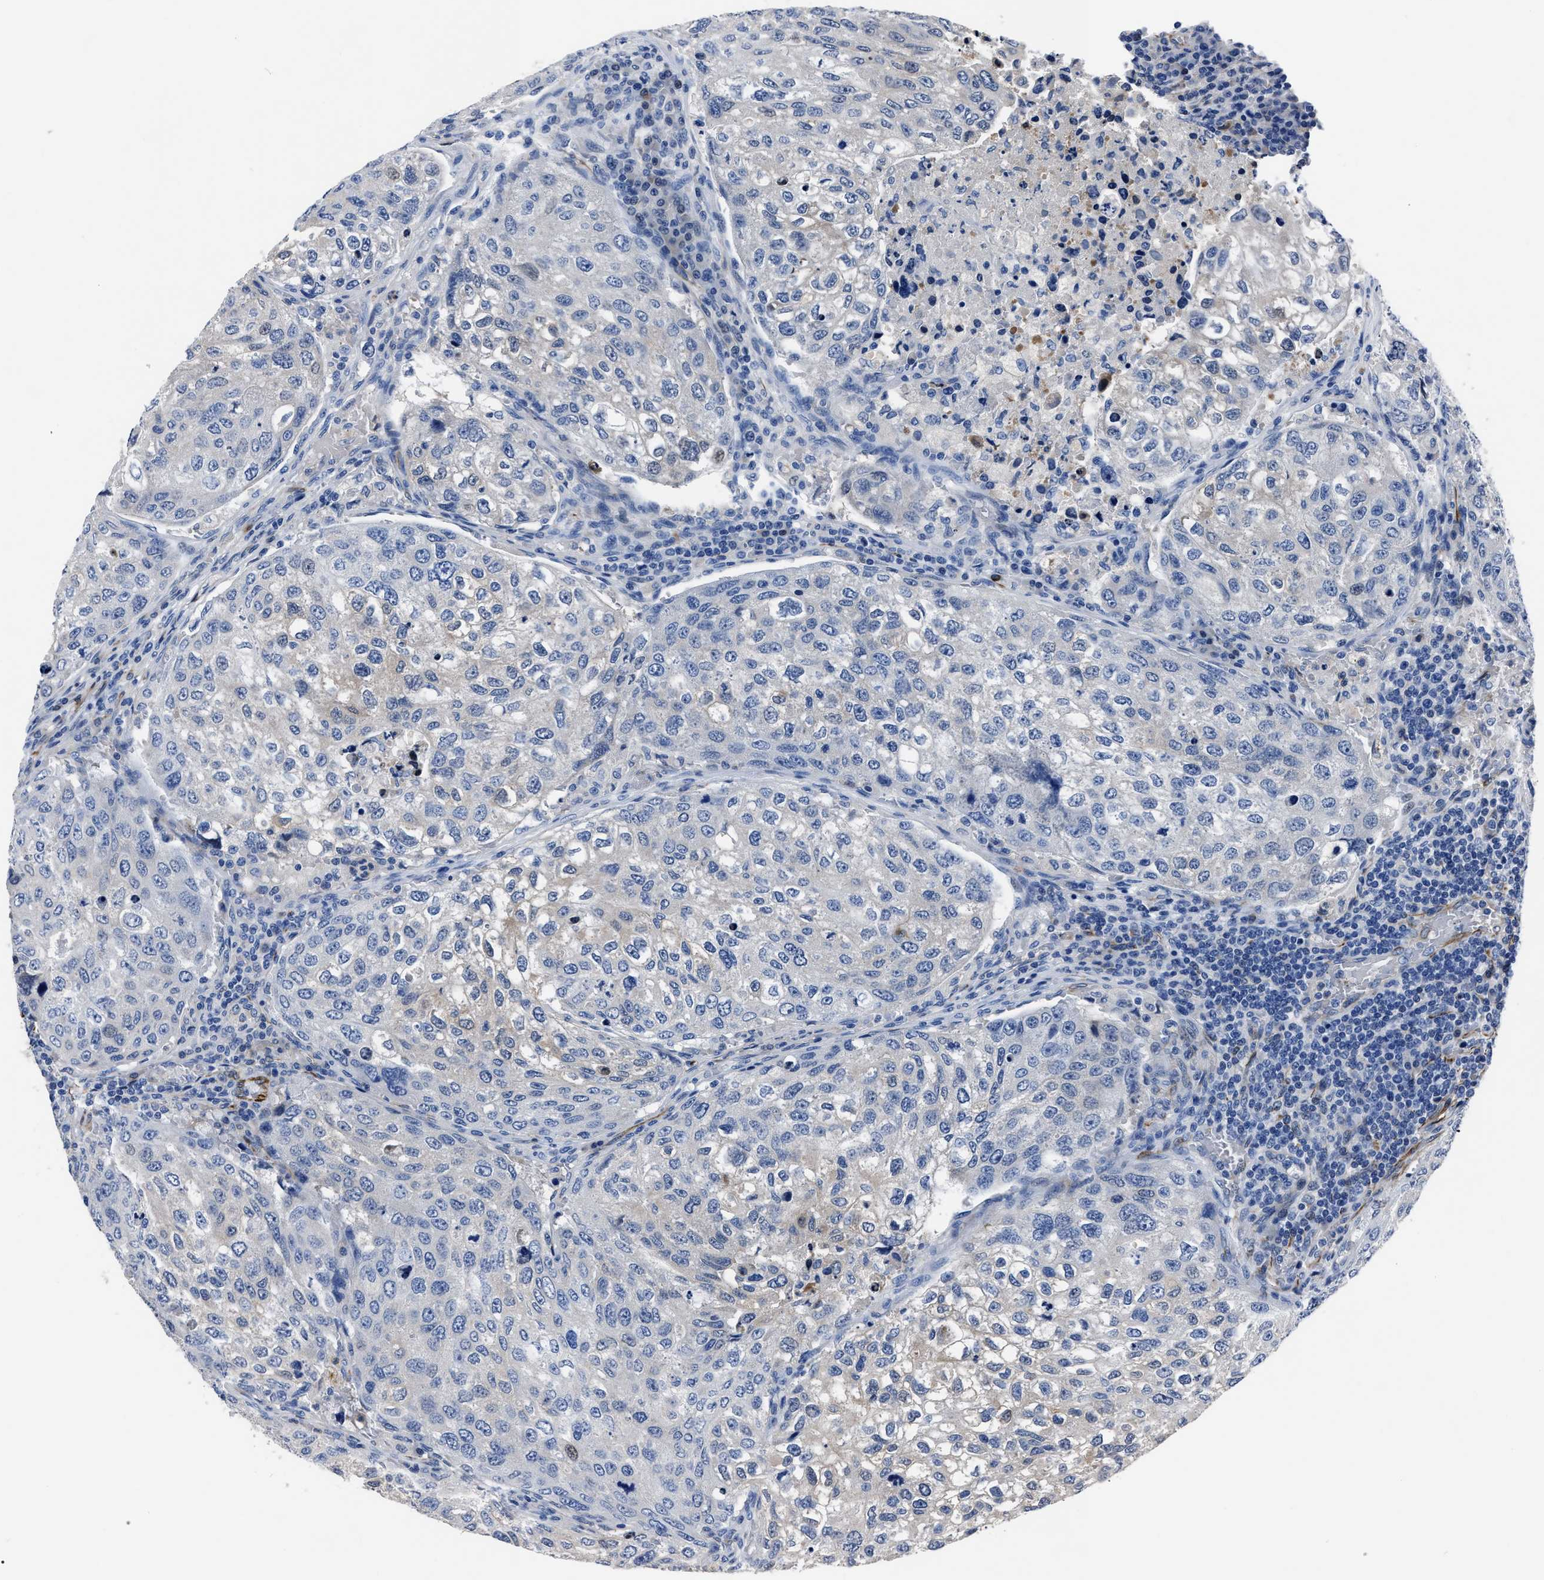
{"staining": {"intensity": "negative", "quantity": "none", "location": "none"}, "tissue": "urothelial cancer", "cell_type": "Tumor cells", "image_type": "cancer", "snomed": [{"axis": "morphology", "description": "Urothelial carcinoma, High grade"}, {"axis": "topography", "description": "Lymph node"}, {"axis": "topography", "description": "Urinary bladder"}], "caption": "DAB (3,3'-diaminobenzidine) immunohistochemical staining of human high-grade urothelial carcinoma displays no significant expression in tumor cells.", "gene": "OR10G3", "patient": {"sex": "male", "age": 51}}